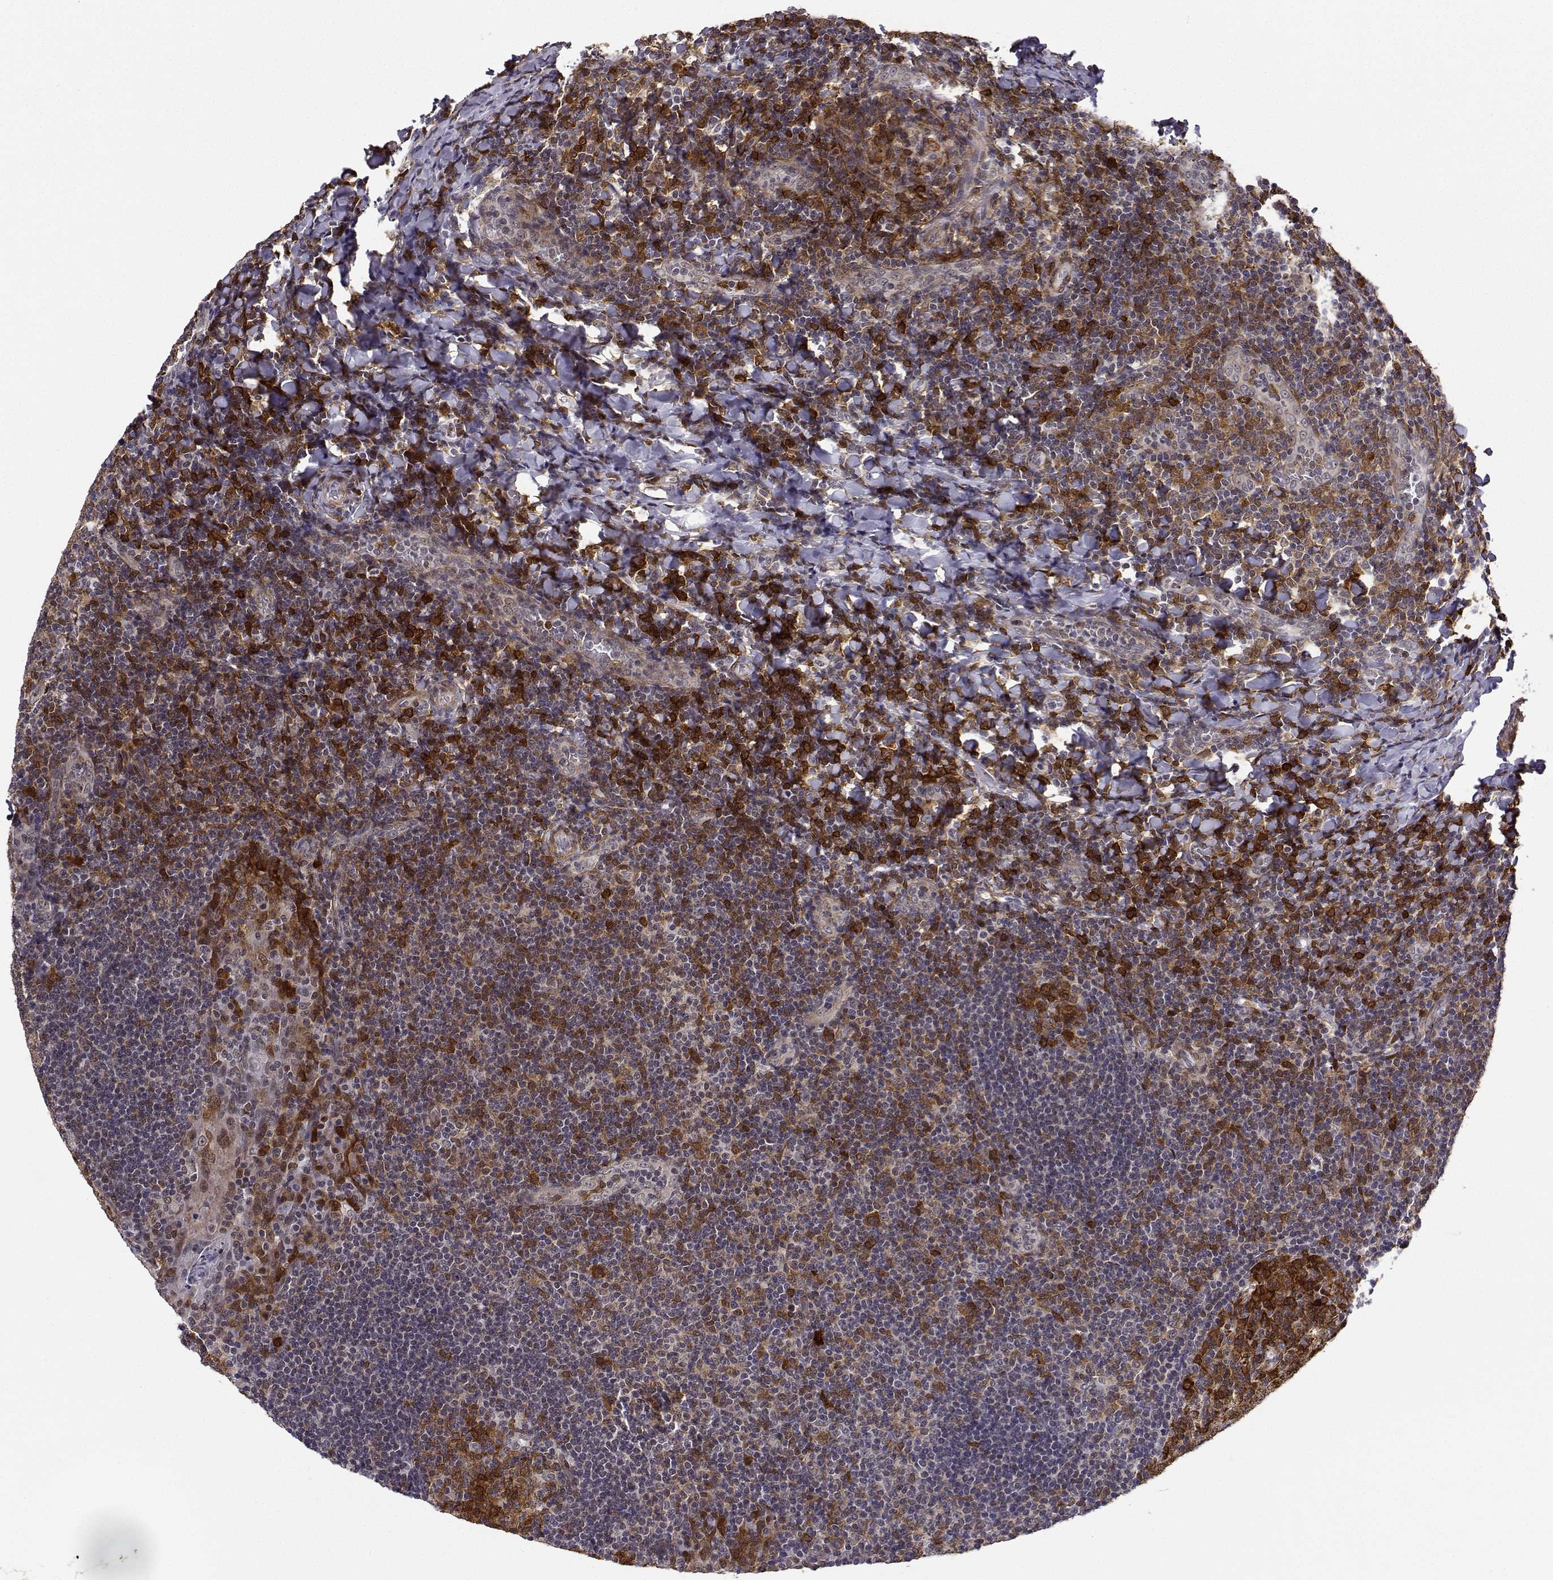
{"staining": {"intensity": "strong", "quantity": ">75%", "location": "cytoplasmic/membranous"}, "tissue": "tonsil", "cell_type": "Germinal center cells", "image_type": "normal", "snomed": [{"axis": "morphology", "description": "Normal tissue, NOS"}, {"axis": "topography", "description": "Tonsil"}], "caption": "Immunohistochemistry micrograph of normal tonsil: tonsil stained using immunohistochemistry reveals high levels of strong protein expression localized specifically in the cytoplasmic/membranous of germinal center cells, appearing as a cytoplasmic/membranous brown color.", "gene": "PHGDH", "patient": {"sex": "male", "age": 17}}